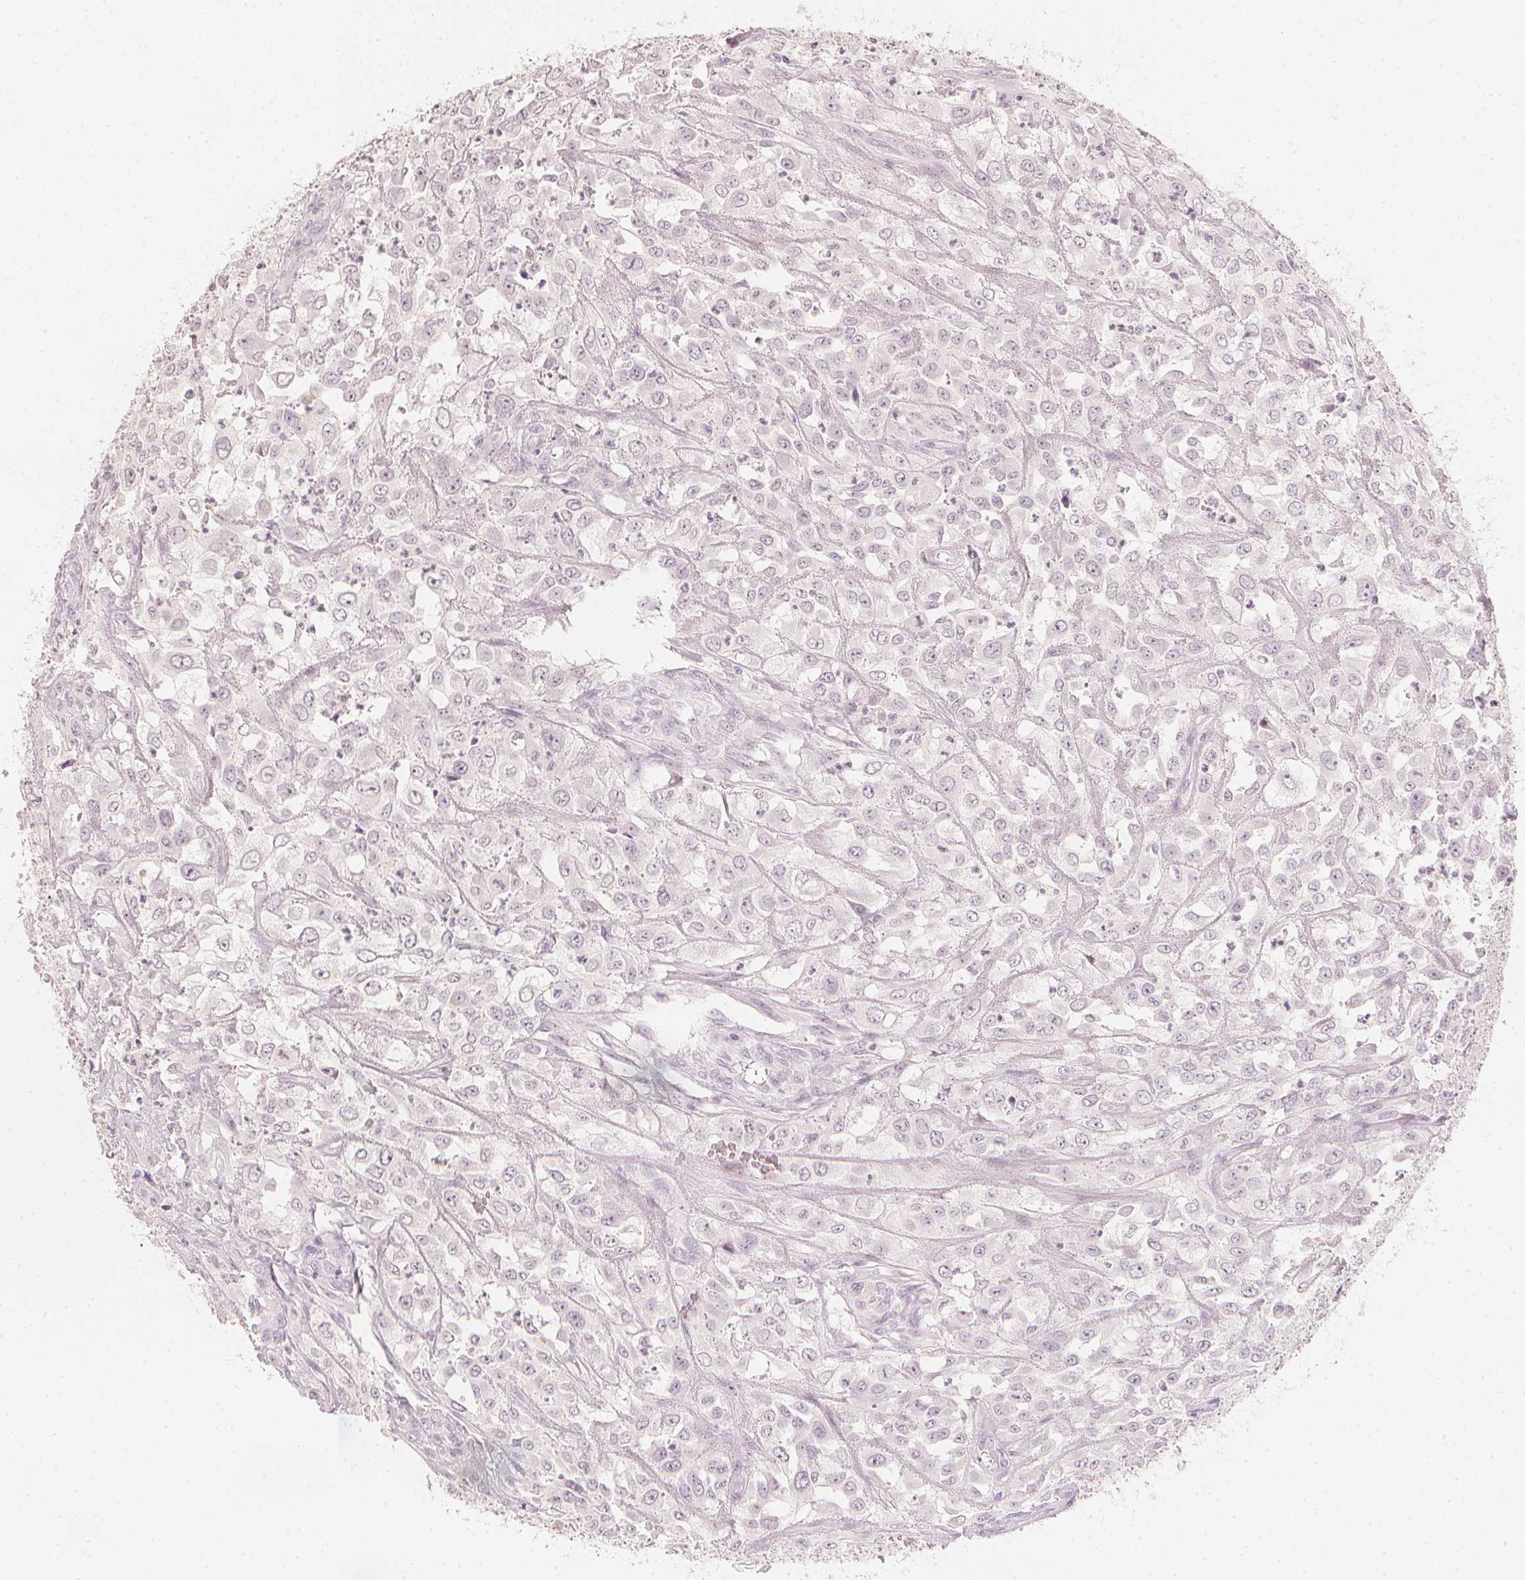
{"staining": {"intensity": "negative", "quantity": "none", "location": "none"}, "tissue": "urothelial cancer", "cell_type": "Tumor cells", "image_type": "cancer", "snomed": [{"axis": "morphology", "description": "Urothelial carcinoma, High grade"}, {"axis": "topography", "description": "Urinary bladder"}], "caption": "A photomicrograph of human urothelial carcinoma (high-grade) is negative for staining in tumor cells.", "gene": "CALB1", "patient": {"sex": "male", "age": 67}}